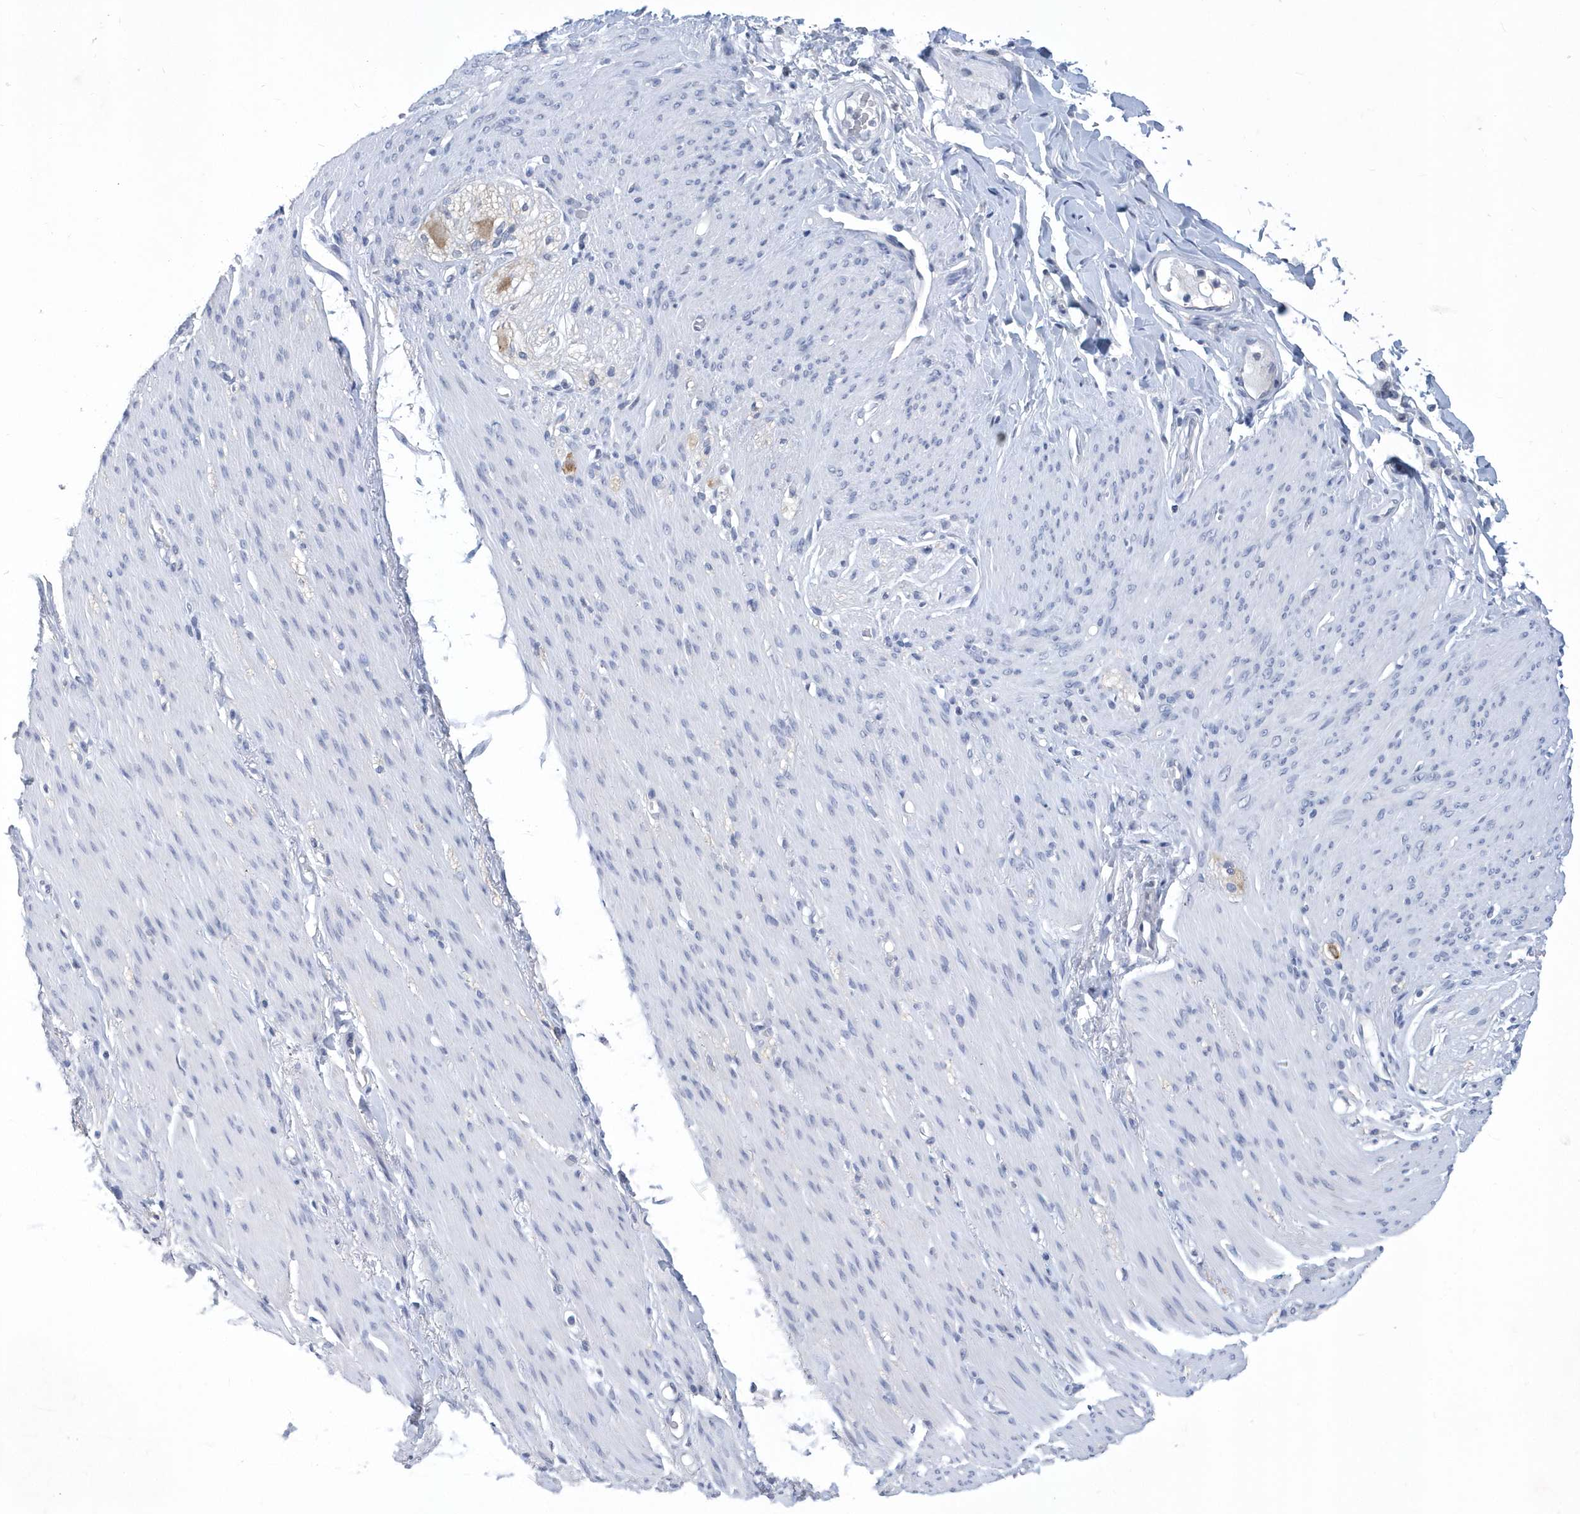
{"staining": {"intensity": "negative", "quantity": "none", "location": "none"}, "tissue": "adipose tissue", "cell_type": "Adipocytes", "image_type": "normal", "snomed": [{"axis": "morphology", "description": "Normal tissue, NOS"}, {"axis": "topography", "description": "Colon"}, {"axis": "topography", "description": "Peripheral nerve tissue"}], "caption": "High power microscopy histopathology image of an immunohistochemistry (IHC) histopathology image of normal adipose tissue, revealing no significant positivity in adipocytes. (DAB immunohistochemistry with hematoxylin counter stain).", "gene": "SRGAP3", "patient": {"sex": "female", "age": 61}}